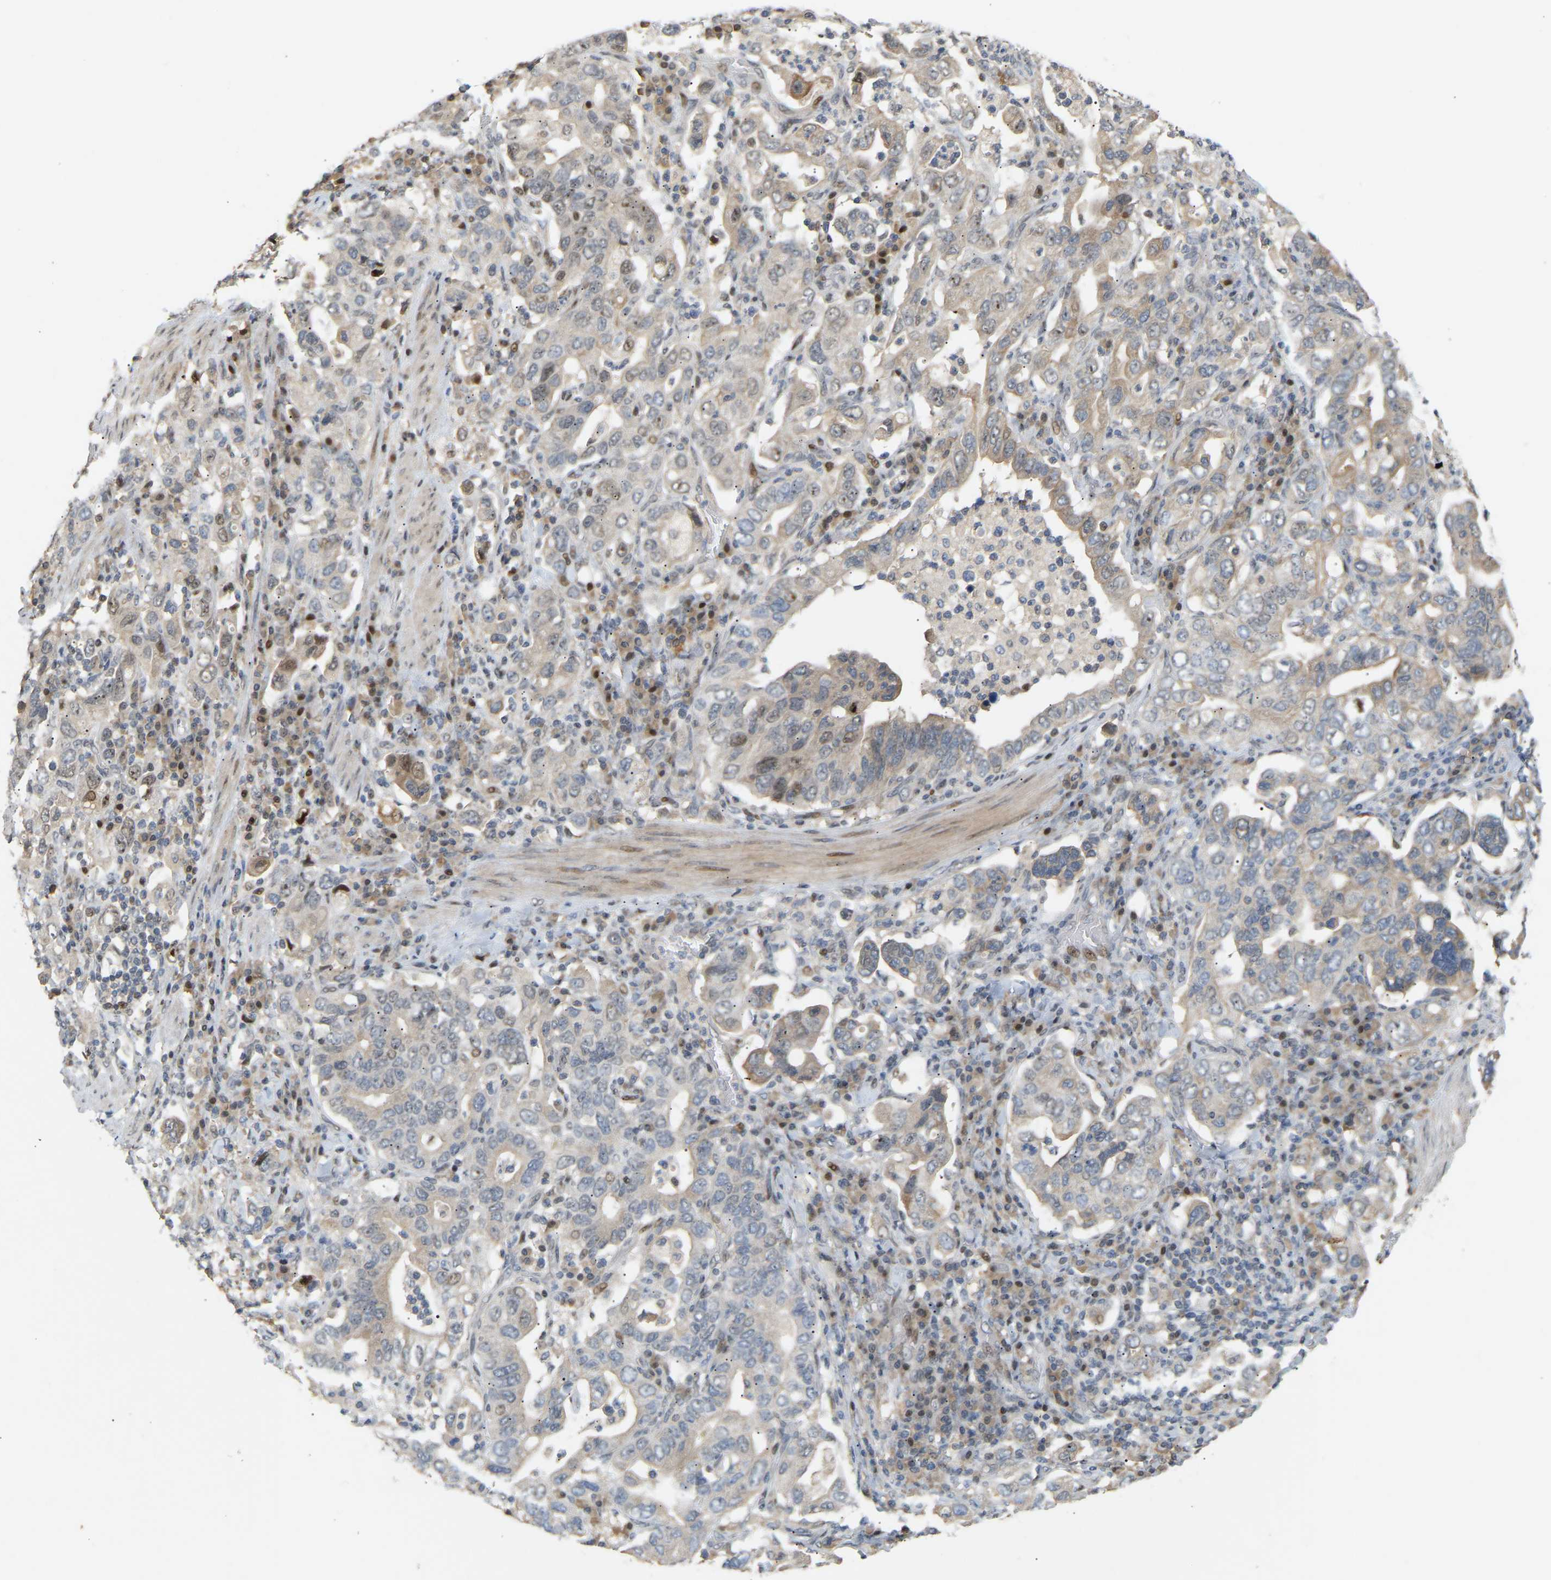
{"staining": {"intensity": "moderate", "quantity": "<25%", "location": "cytoplasmic/membranous,nuclear"}, "tissue": "stomach cancer", "cell_type": "Tumor cells", "image_type": "cancer", "snomed": [{"axis": "morphology", "description": "Adenocarcinoma, NOS"}, {"axis": "topography", "description": "Stomach, upper"}], "caption": "The photomicrograph displays staining of stomach cancer (adenocarcinoma), revealing moderate cytoplasmic/membranous and nuclear protein positivity (brown color) within tumor cells.", "gene": "PTPN4", "patient": {"sex": "male", "age": 62}}